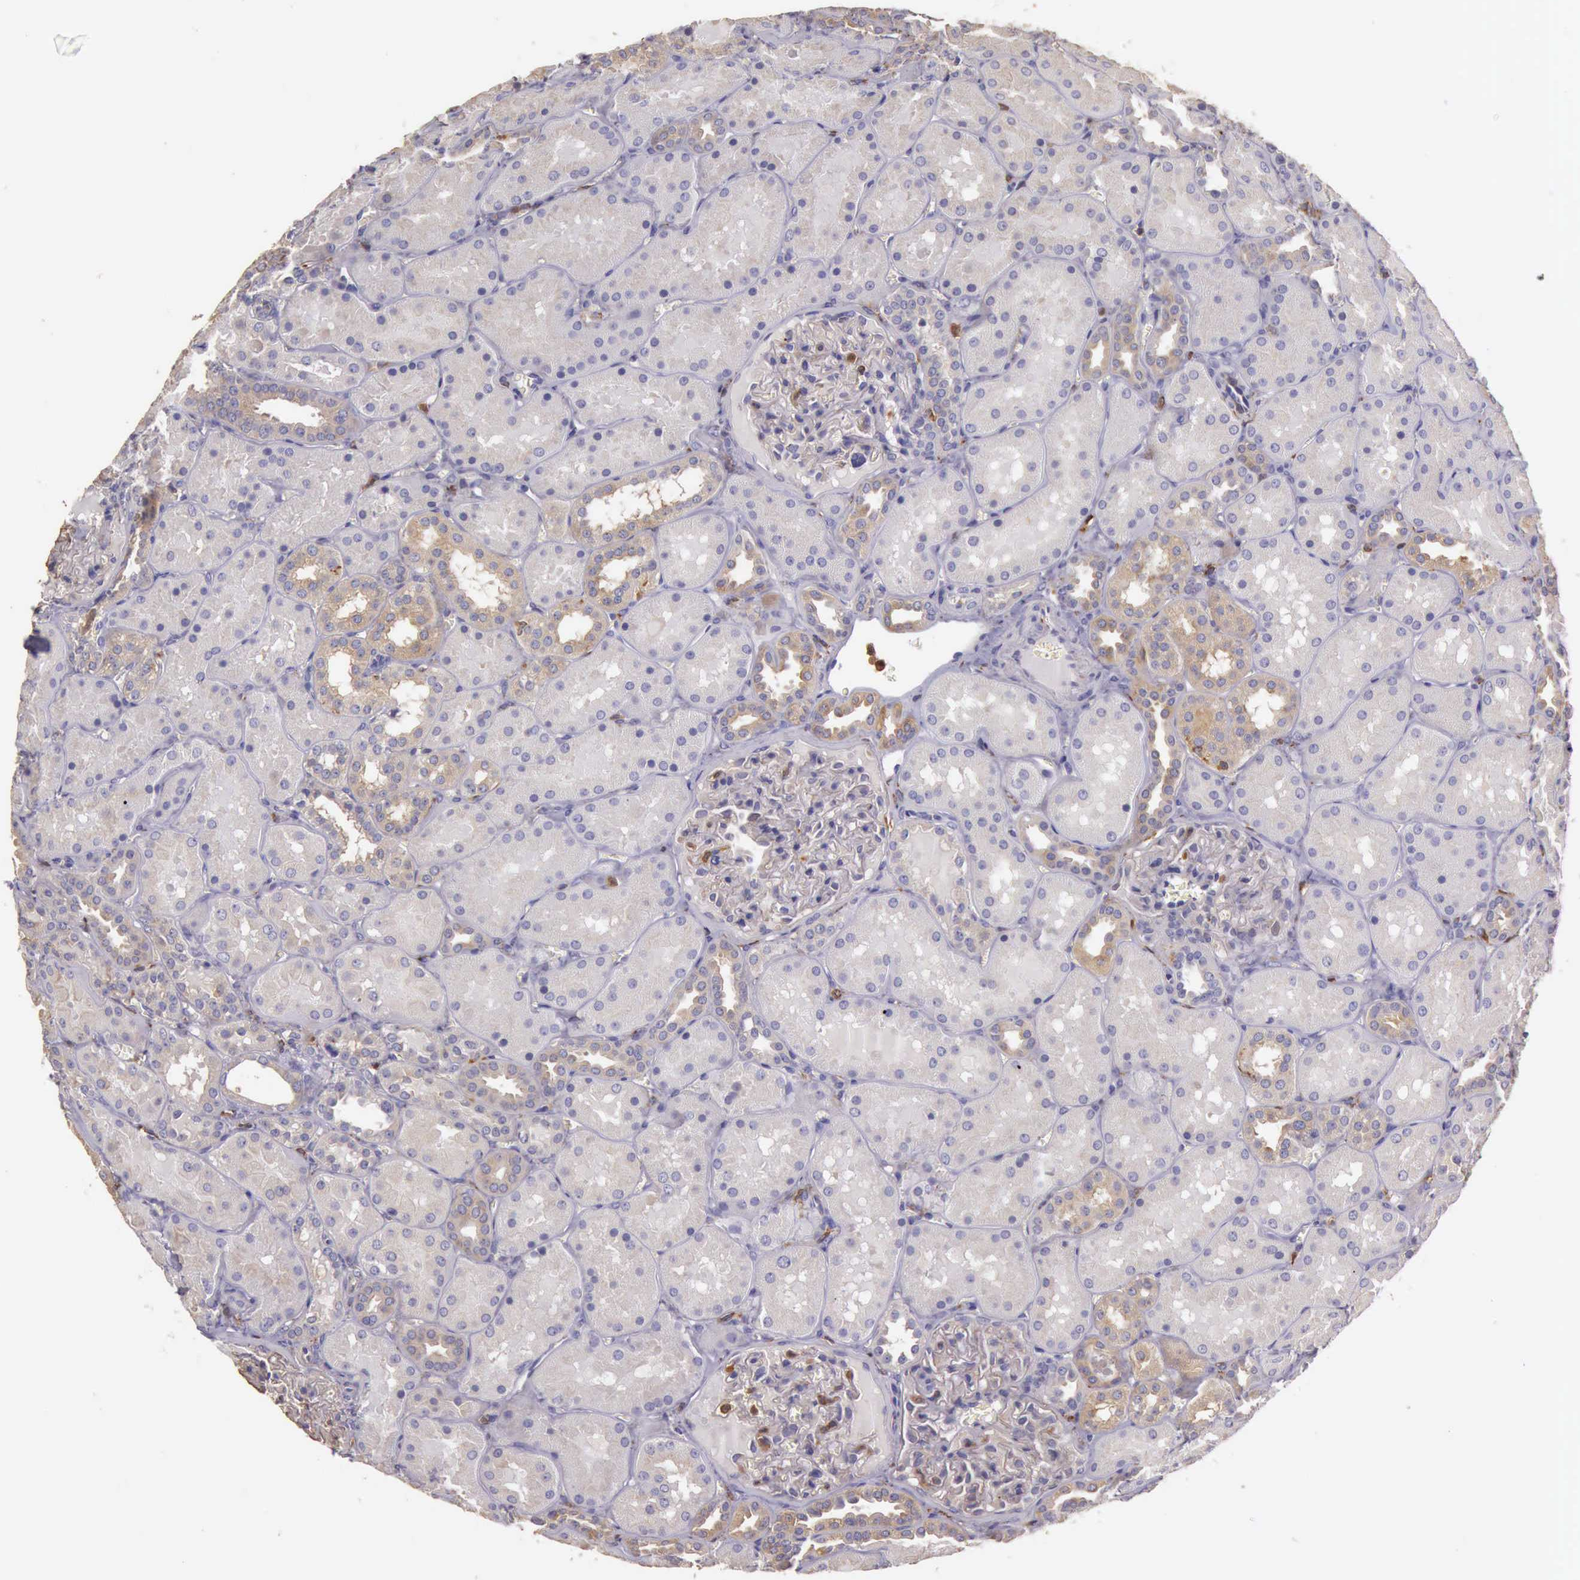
{"staining": {"intensity": "weak", "quantity": "25%-75%", "location": "cytoplasmic/membranous"}, "tissue": "kidney", "cell_type": "Cells in glomeruli", "image_type": "normal", "snomed": [{"axis": "morphology", "description": "Normal tissue, NOS"}, {"axis": "topography", "description": "Kidney"}], "caption": "Protein staining of unremarkable kidney exhibits weak cytoplasmic/membranous expression in approximately 25%-75% of cells in glomeruli. (brown staining indicates protein expression, while blue staining denotes nuclei).", "gene": "ARHGAP4", "patient": {"sex": "female", "age": 52}}